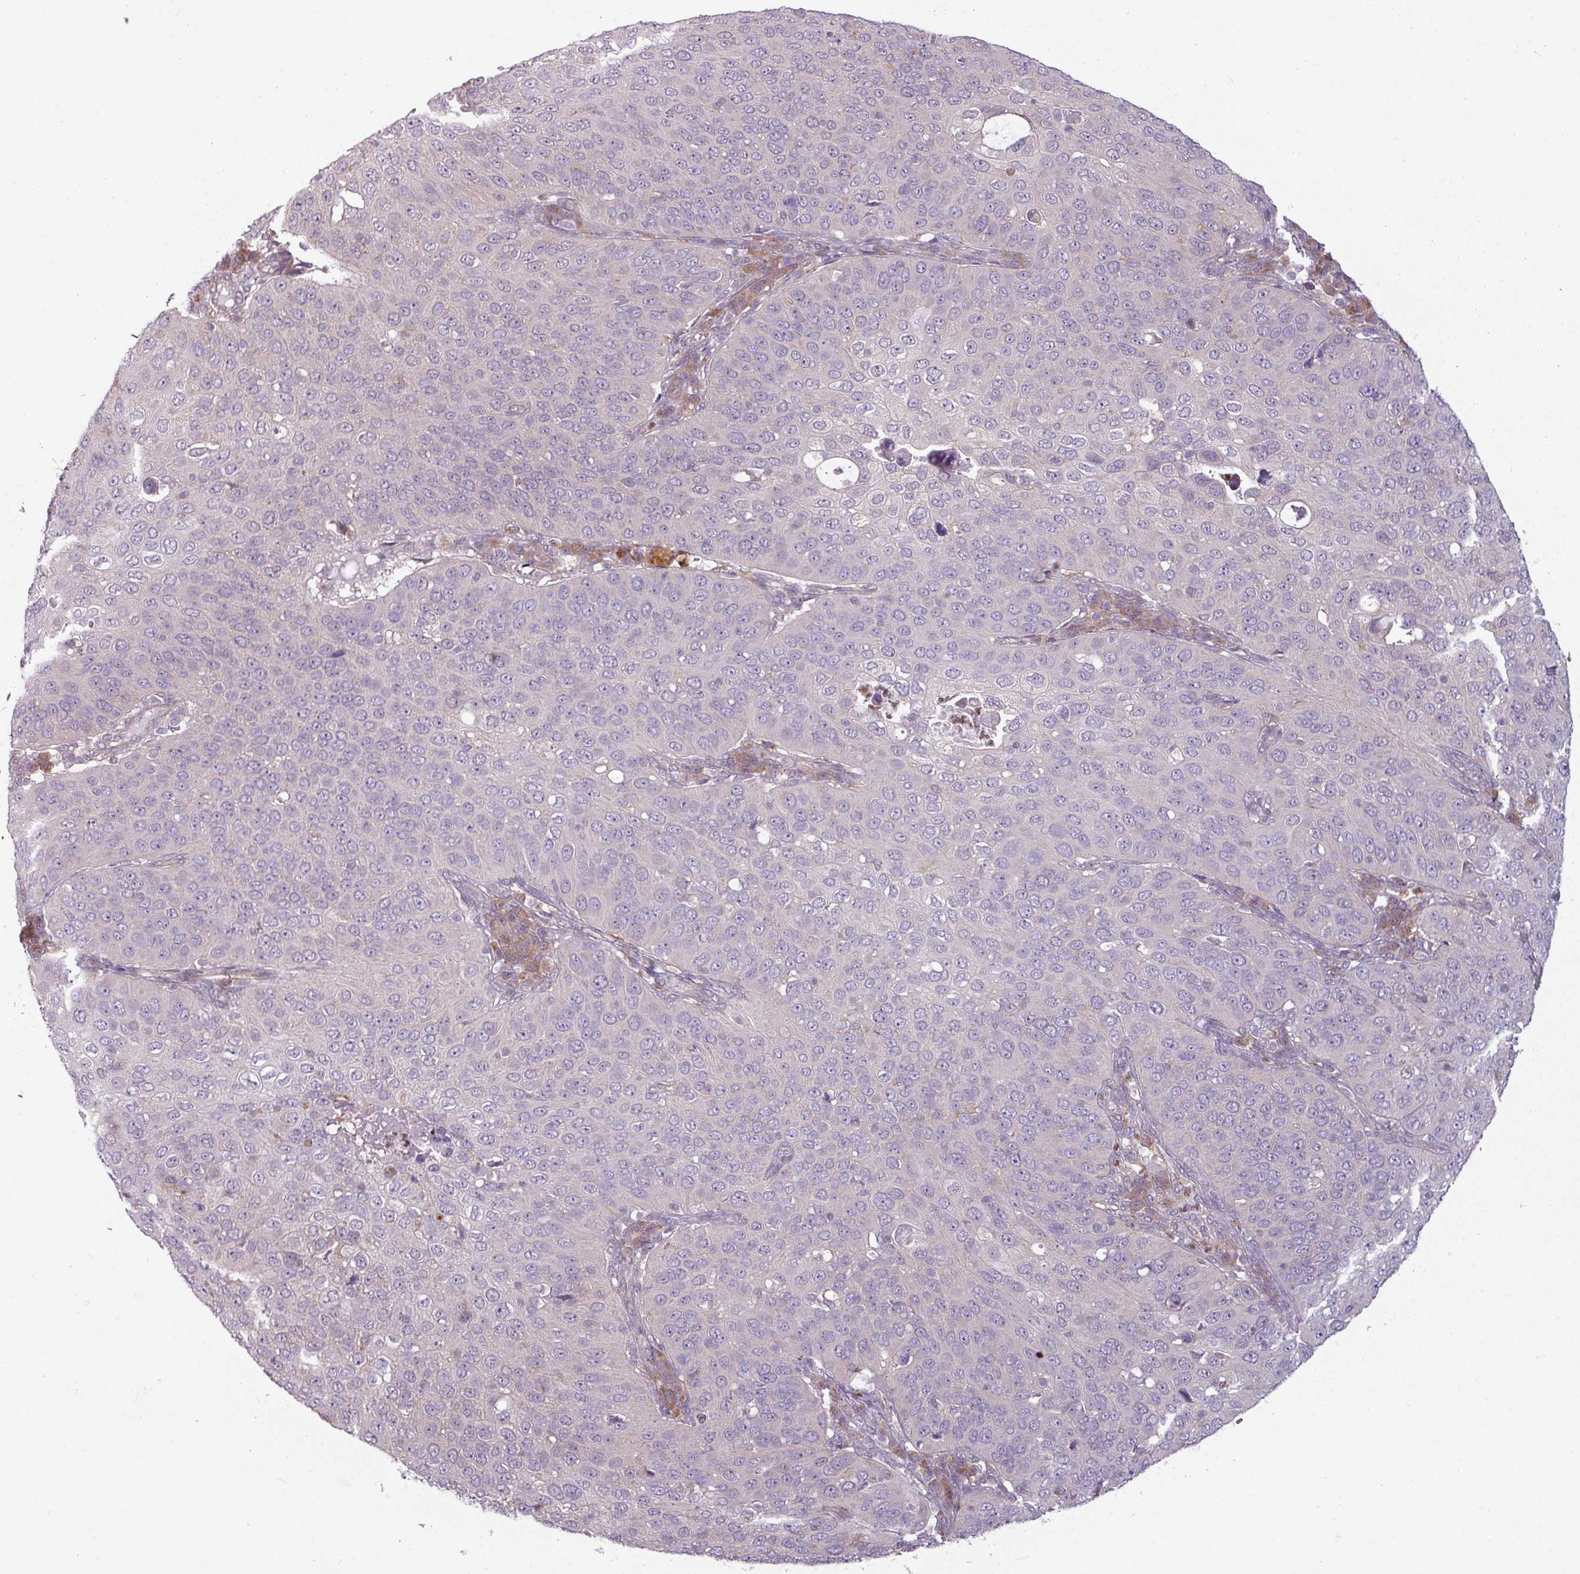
{"staining": {"intensity": "negative", "quantity": "none", "location": "none"}, "tissue": "cervical cancer", "cell_type": "Tumor cells", "image_type": "cancer", "snomed": [{"axis": "morphology", "description": "Squamous cell carcinoma, NOS"}, {"axis": "topography", "description": "Cervix"}], "caption": "Tumor cells are negative for brown protein staining in cervical squamous cell carcinoma.", "gene": "CCDC144A", "patient": {"sex": "female", "age": 36}}